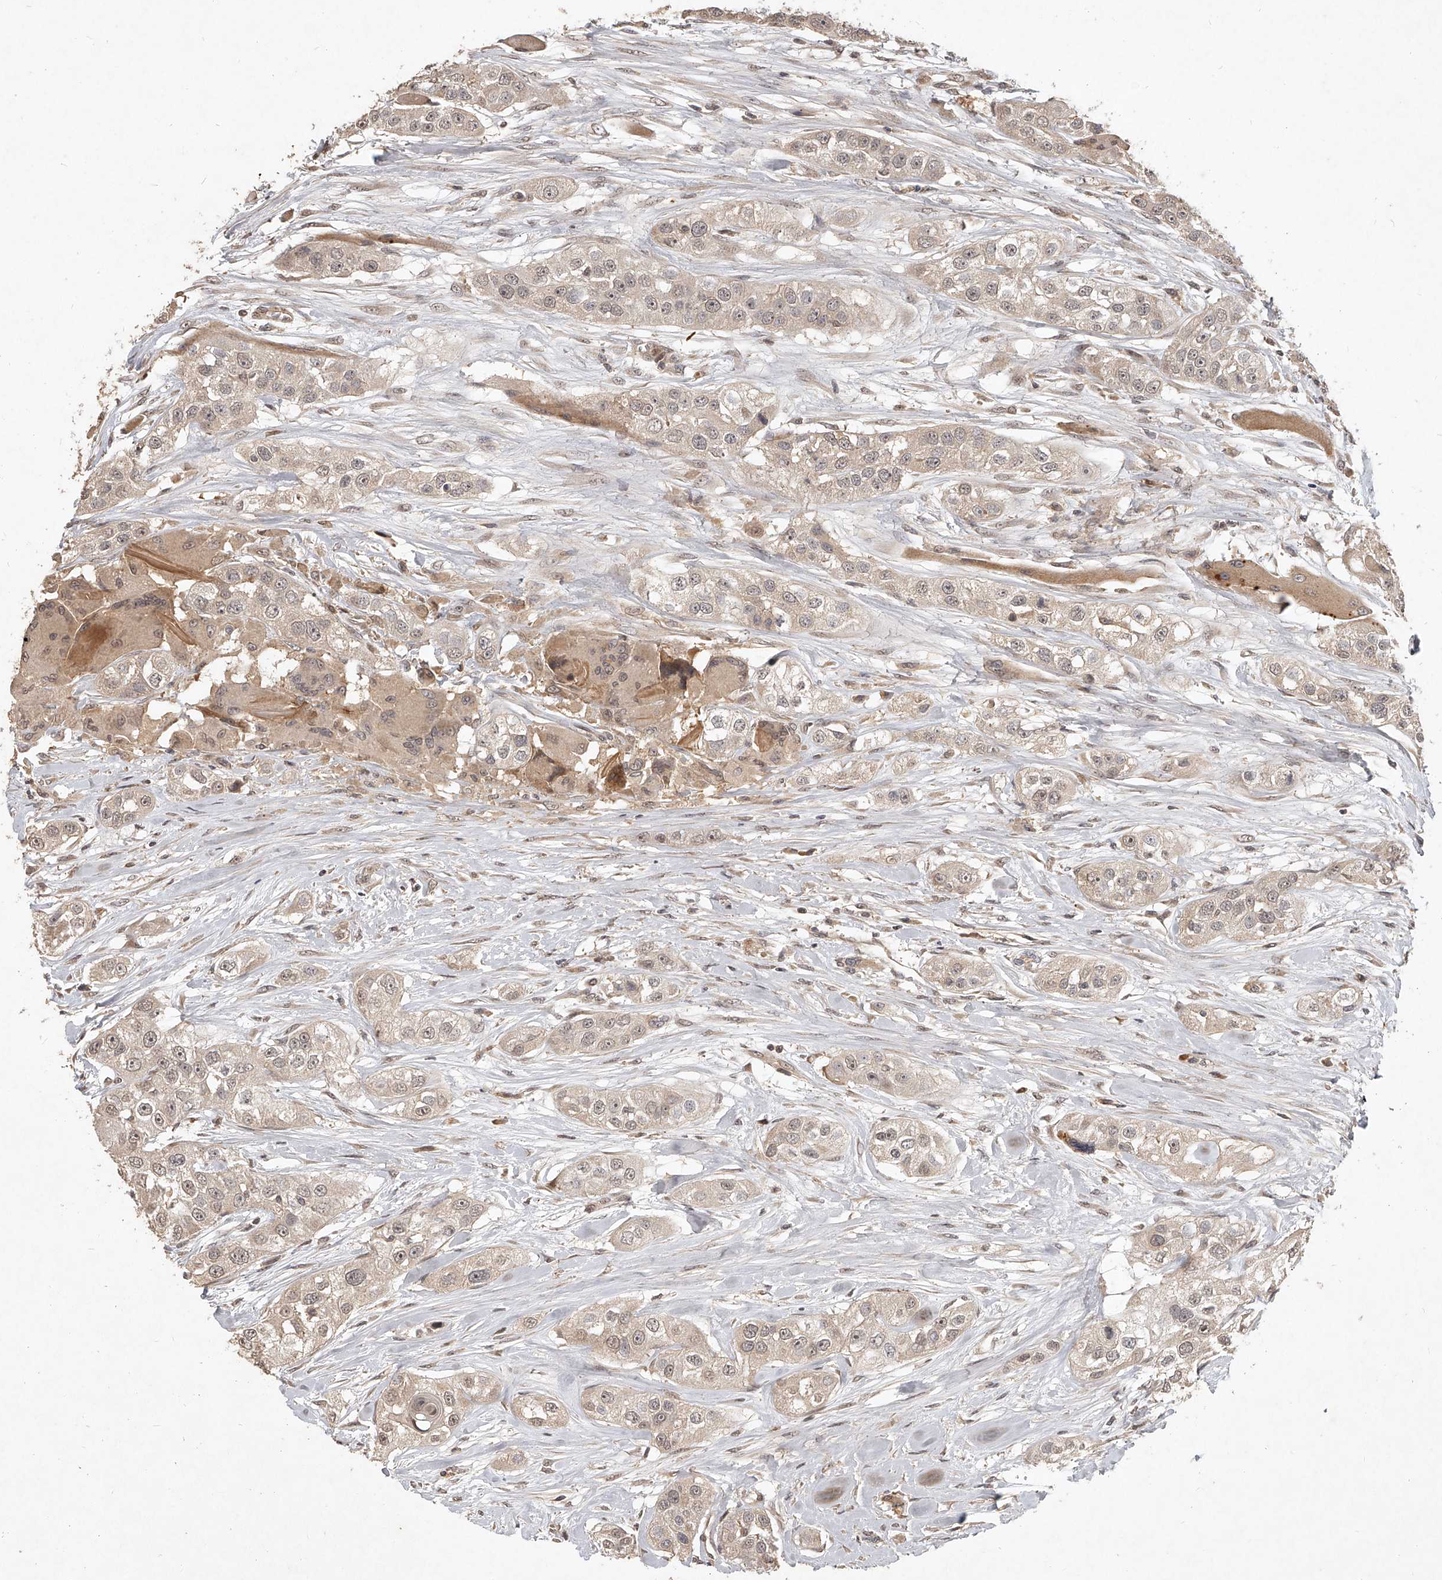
{"staining": {"intensity": "weak", "quantity": "25%-75%", "location": "cytoplasmic/membranous,nuclear"}, "tissue": "head and neck cancer", "cell_type": "Tumor cells", "image_type": "cancer", "snomed": [{"axis": "morphology", "description": "Normal tissue, NOS"}, {"axis": "morphology", "description": "Squamous cell carcinoma, NOS"}, {"axis": "topography", "description": "Skeletal muscle"}, {"axis": "topography", "description": "Head-Neck"}], "caption": "Human squamous cell carcinoma (head and neck) stained for a protein (brown) exhibits weak cytoplasmic/membranous and nuclear positive positivity in about 25%-75% of tumor cells.", "gene": "SLC37A1", "patient": {"sex": "male", "age": 51}}